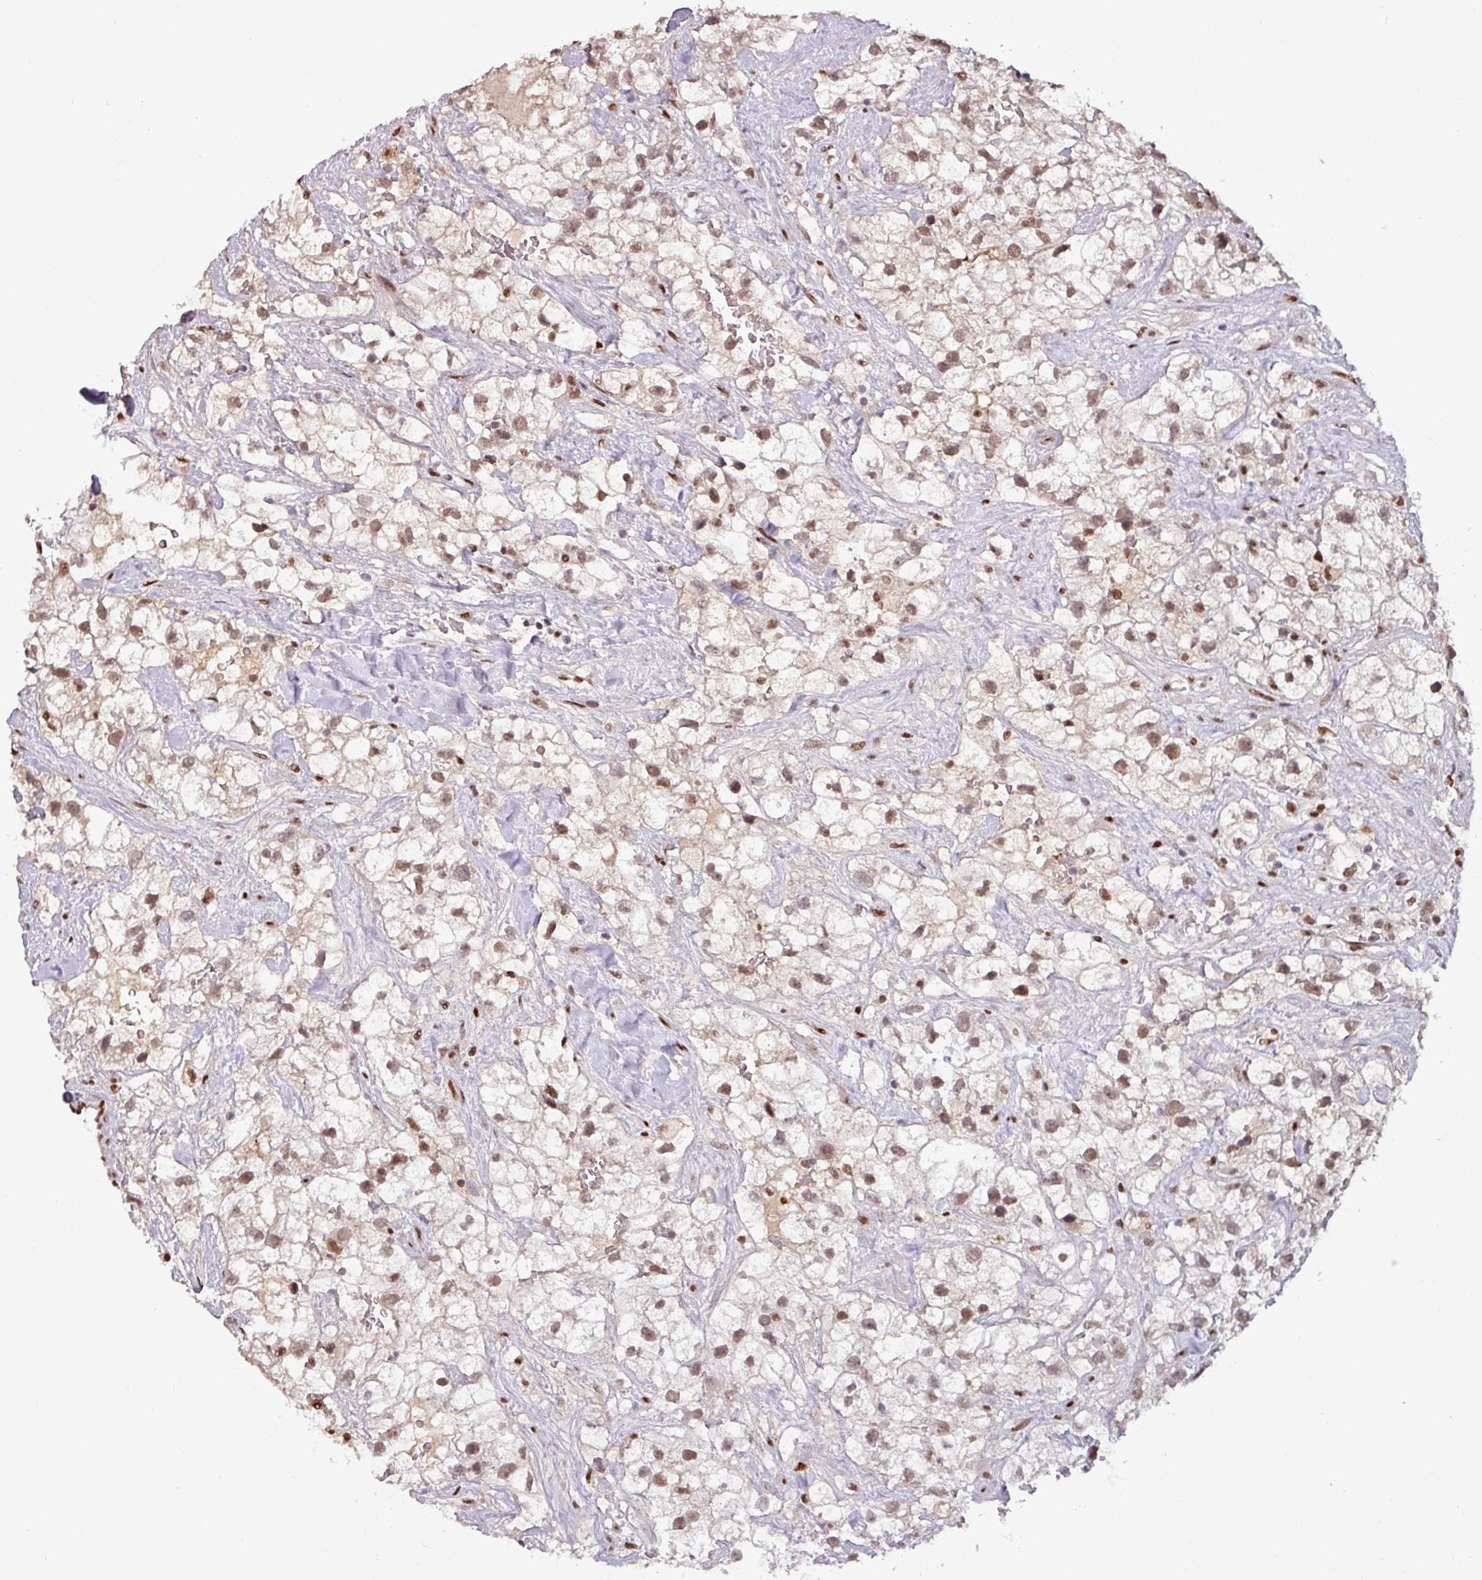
{"staining": {"intensity": "moderate", "quantity": ">75%", "location": "nuclear"}, "tissue": "renal cancer", "cell_type": "Tumor cells", "image_type": "cancer", "snomed": [{"axis": "morphology", "description": "Adenocarcinoma, NOS"}, {"axis": "topography", "description": "Kidney"}], "caption": "High-magnification brightfield microscopy of renal cancer stained with DAB (3,3'-diaminobenzidine) (brown) and counterstained with hematoxylin (blue). tumor cells exhibit moderate nuclear positivity is present in about>75% of cells.", "gene": "IRF2BPL", "patient": {"sex": "male", "age": 59}}